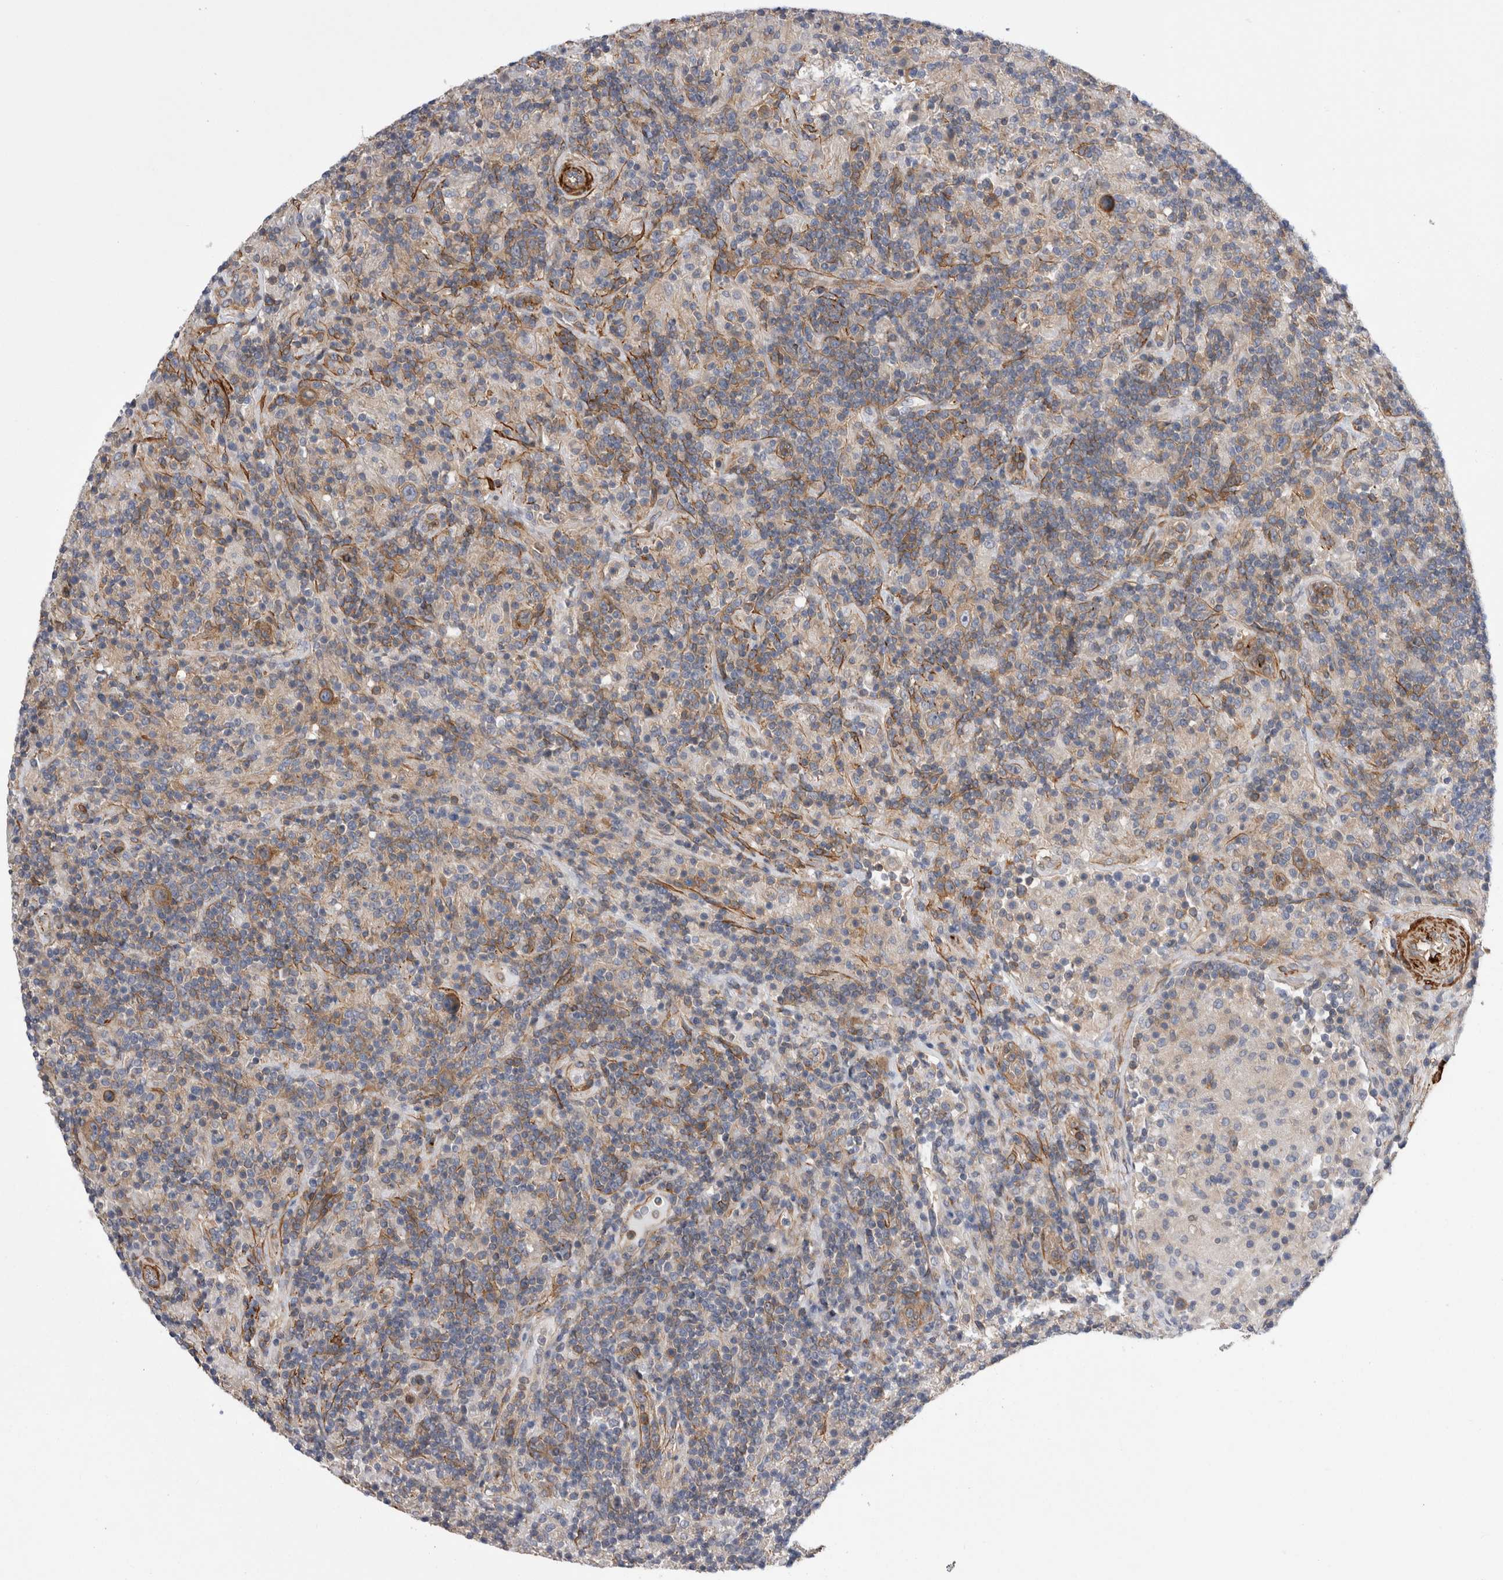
{"staining": {"intensity": "moderate", "quantity": ">75%", "location": "cytoplasmic/membranous"}, "tissue": "lymphoma", "cell_type": "Tumor cells", "image_type": "cancer", "snomed": [{"axis": "morphology", "description": "Hodgkin's disease, NOS"}, {"axis": "topography", "description": "Lymph node"}], "caption": "IHC photomicrograph of human lymphoma stained for a protein (brown), which demonstrates medium levels of moderate cytoplasmic/membranous positivity in approximately >75% of tumor cells.", "gene": "EPRS1", "patient": {"sex": "male", "age": 70}}